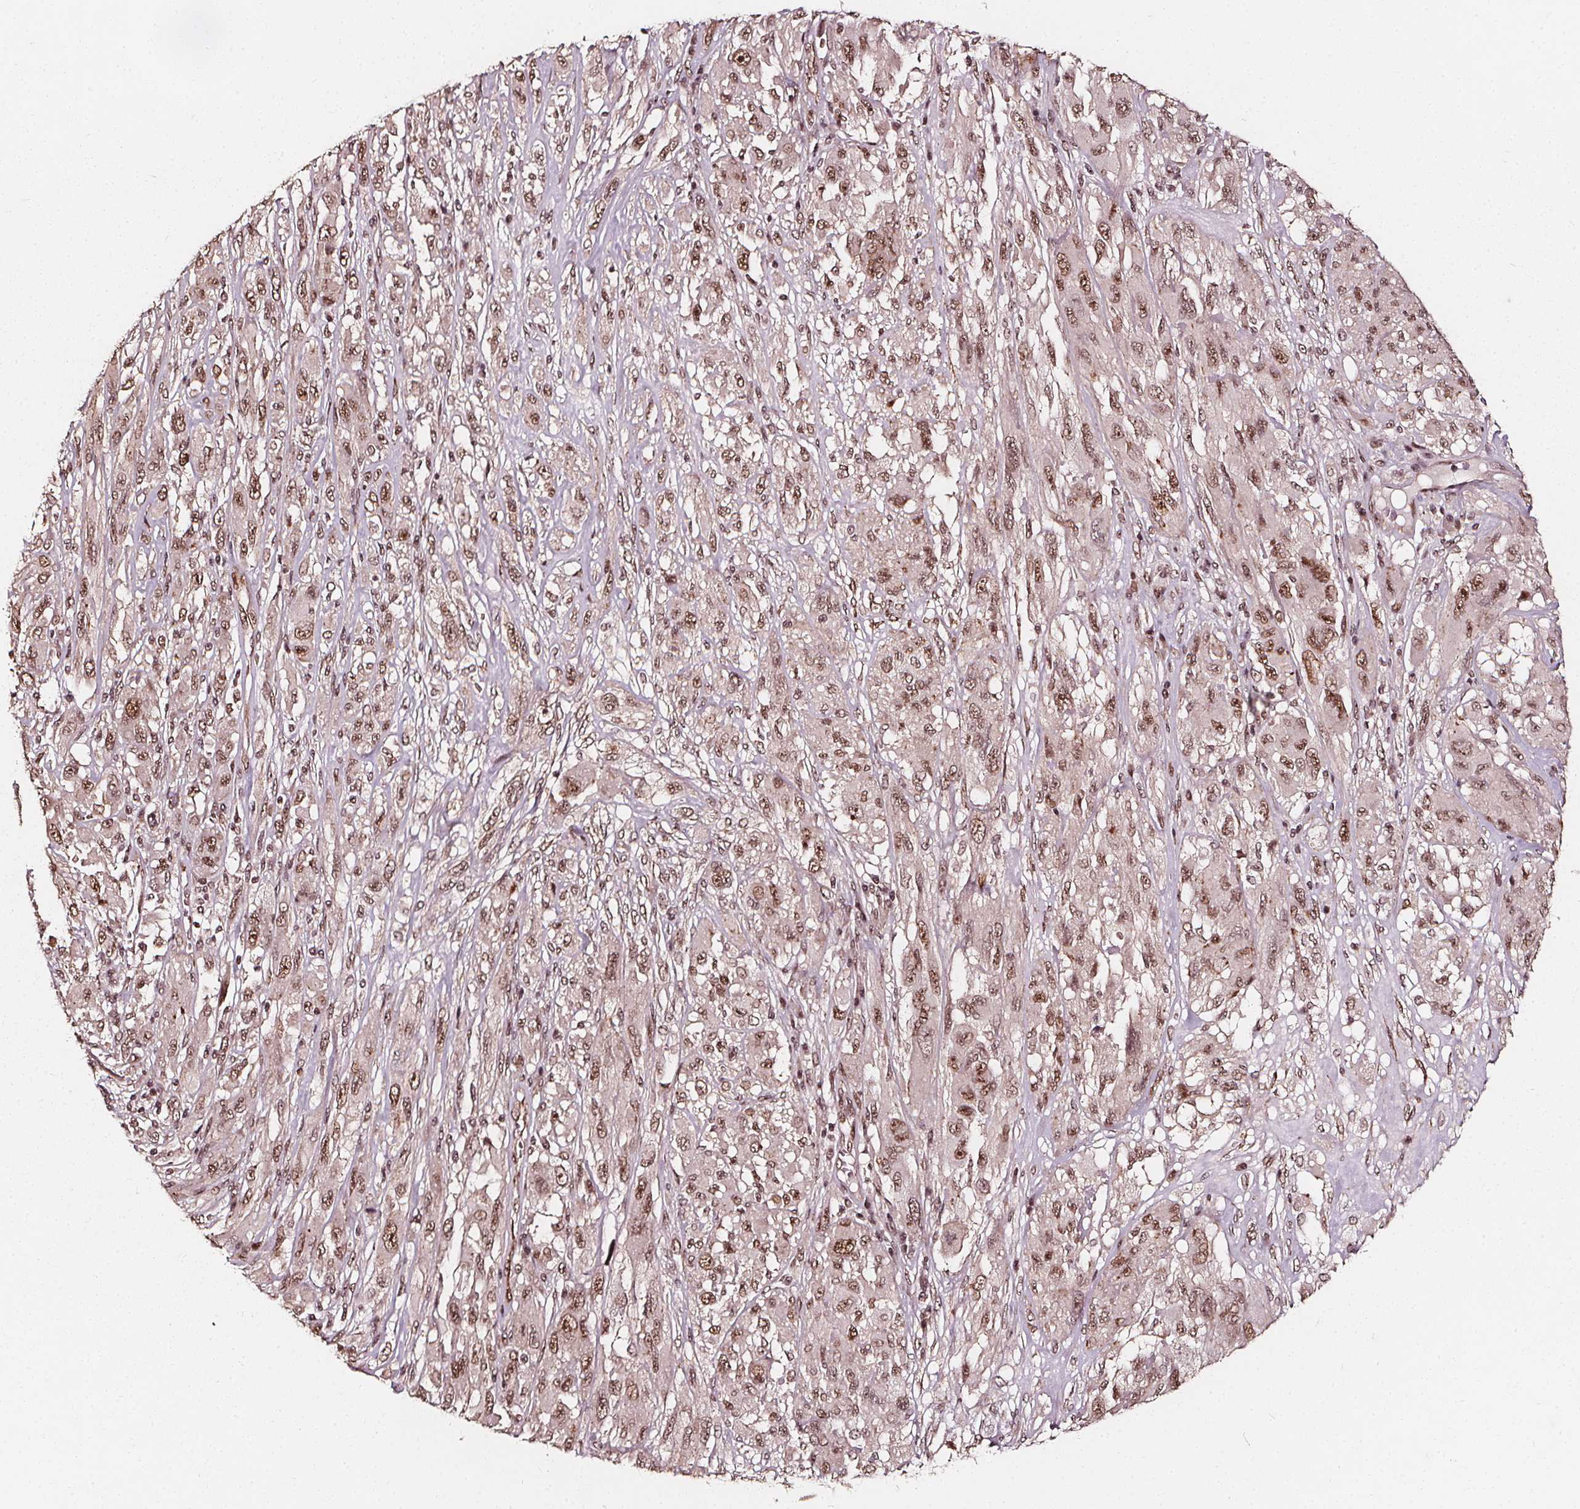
{"staining": {"intensity": "moderate", "quantity": ">75%", "location": "nuclear"}, "tissue": "melanoma", "cell_type": "Tumor cells", "image_type": "cancer", "snomed": [{"axis": "morphology", "description": "Malignant melanoma, NOS"}, {"axis": "topography", "description": "Skin"}], "caption": "Immunohistochemistry image of malignant melanoma stained for a protein (brown), which reveals medium levels of moderate nuclear positivity in about >75% of tumor cells.", "gene": "EXOSC9", "patient": {"sex": "female", "age": 91}}